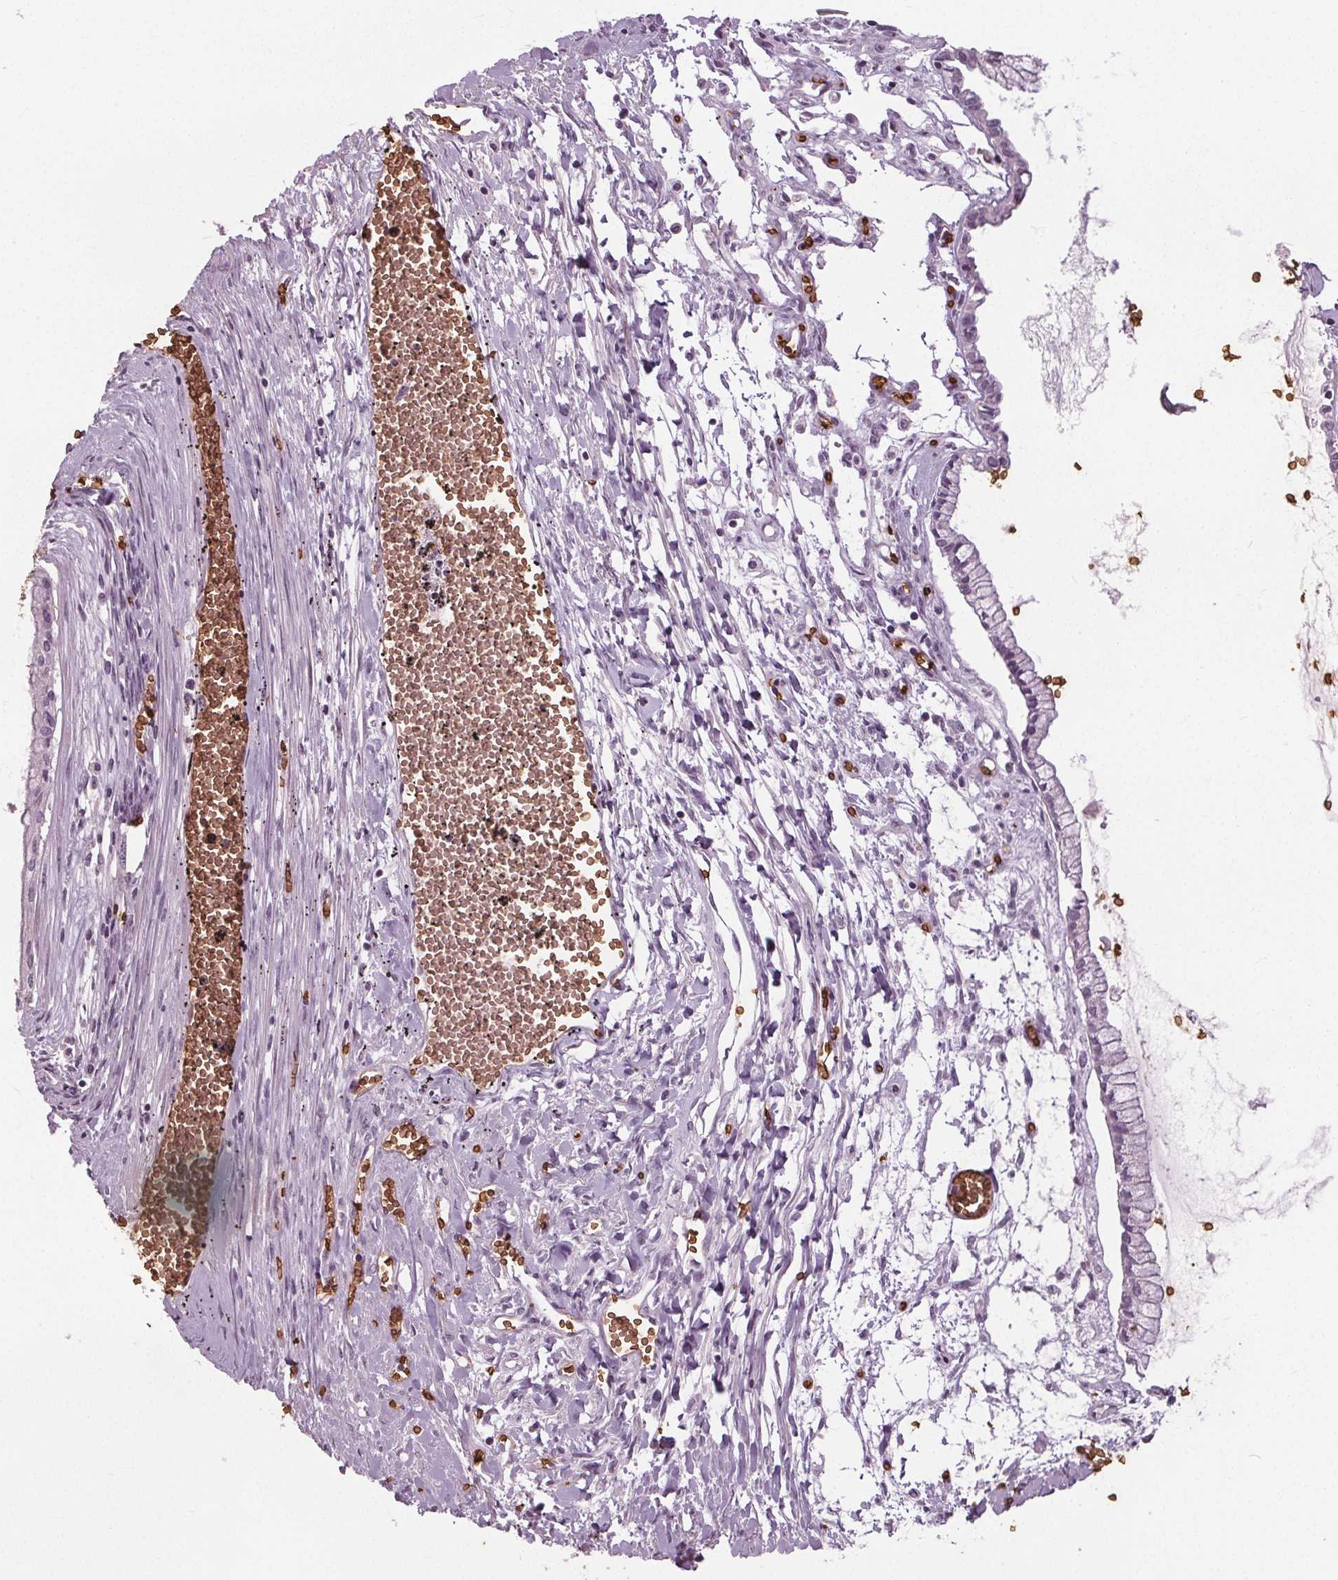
{"staining": {"intensity": "negative", "quantity": "none", "location": "none"}, "tissue": "ovarian cancer", "cell_type": "Tumor cells", "image_type": "cancer", "snomed": [{"axis": "morphology", "description": "Cystadenocarcinoma, mucinous, NOS"}, {"axis": "topography", "description": "Ovary"}], "caption": "IHC micrograph of neoplastic tissue: human ovarian mucinous cystadenocarcinoma stained with DAB (3,3'-diaminobenzidine) displays no significant protein positivity in tumor cells. (Stains: DAB immunohistochemistry (IHC) with hematoxylin counter stain, Microscopy: brightfield microscopy at high magnification).", "gene": "SLC4A1", "patient": {"sex": "female", "age": 67}}